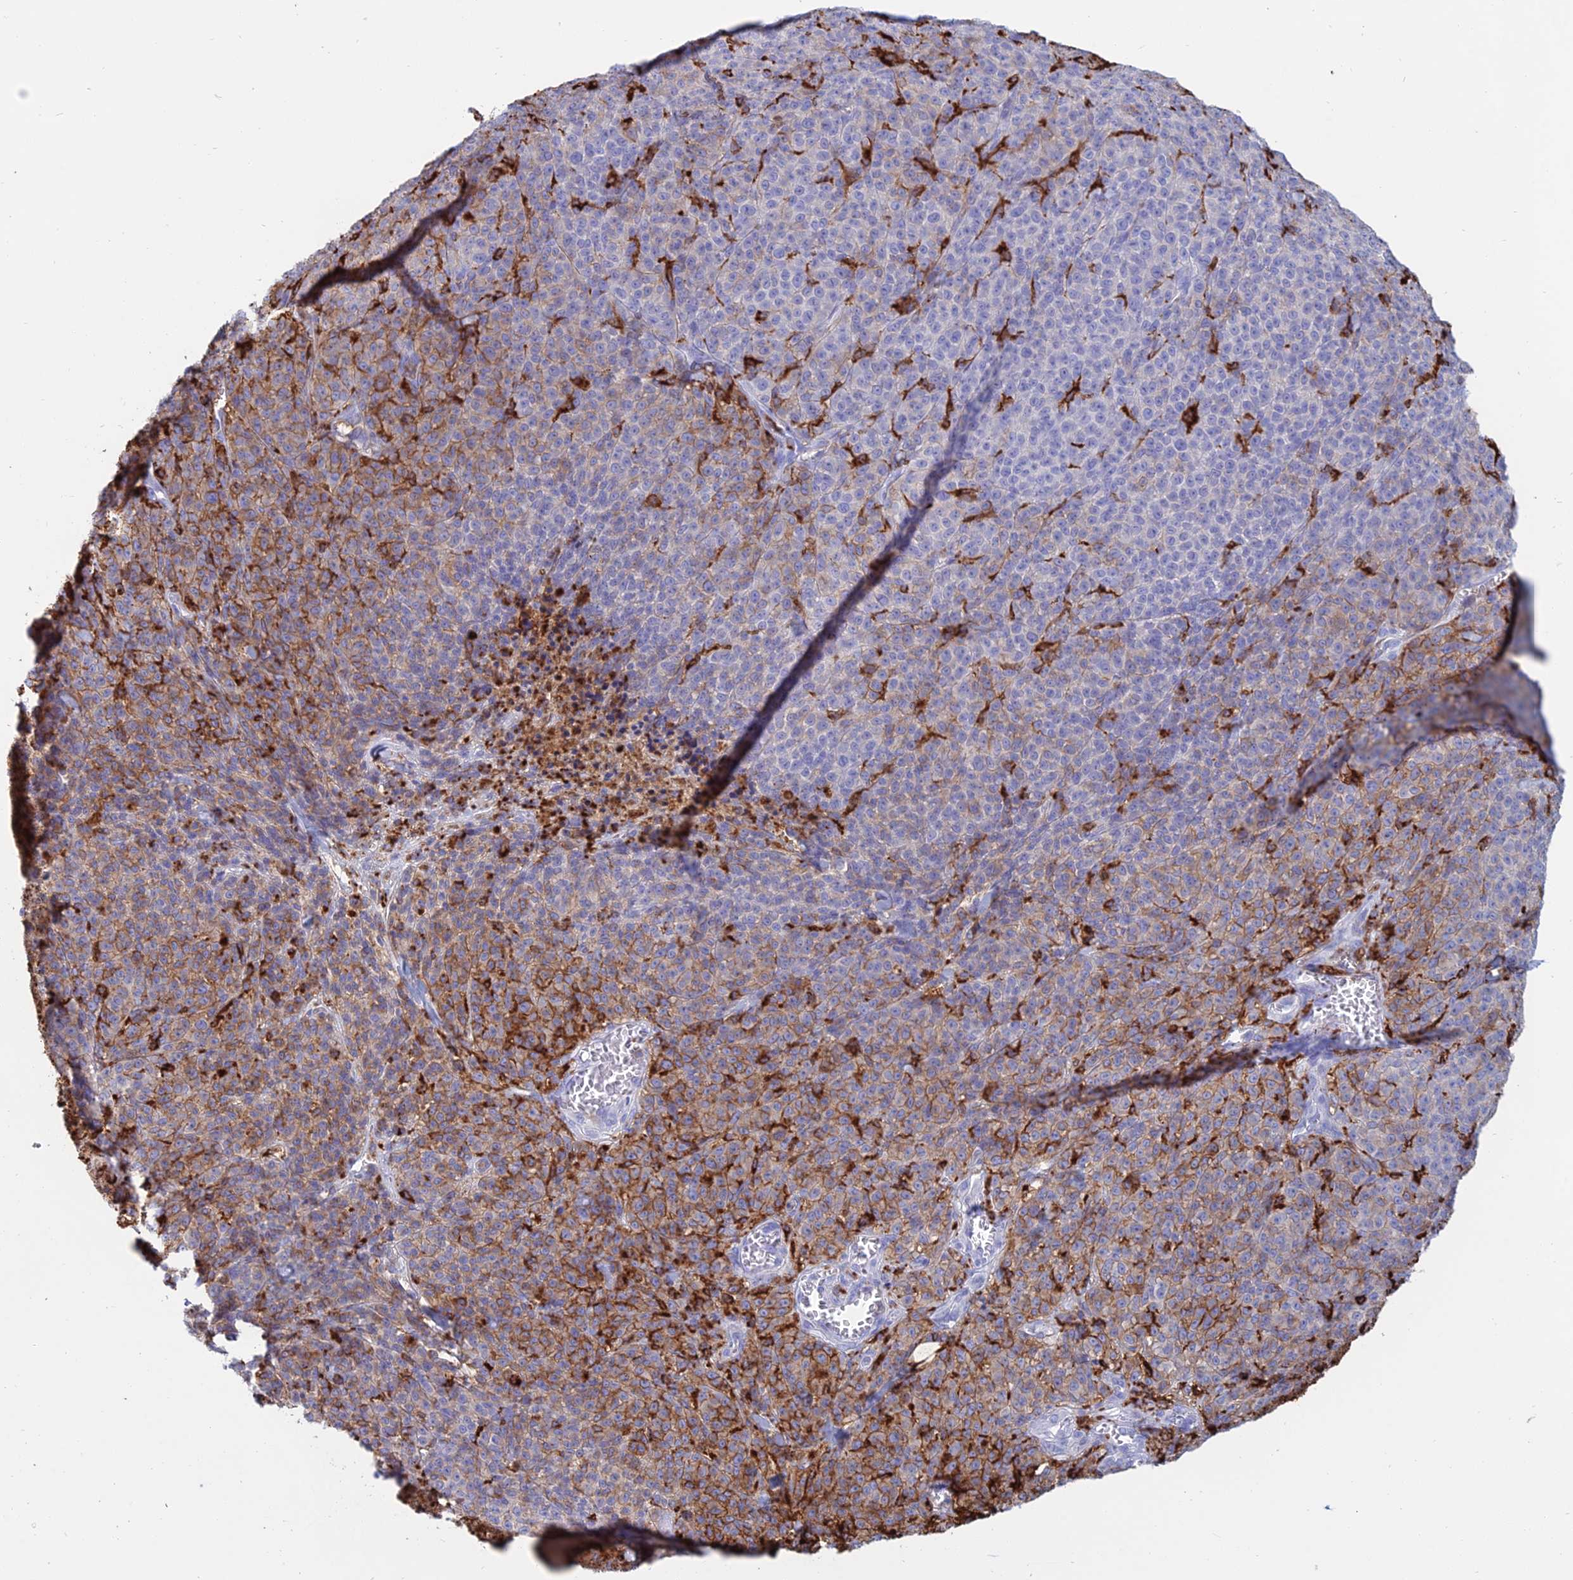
{"staining": {"intensity": "moderate", "quantity": "<25%", "location": "cytoplasmic/membranous"}, "tissue": "melanoma", "cell_type": "Tumor cells", "image_type": "cancer", "snomed": [{"axis": "morphology", "description": "Normal tissue, NOS"}, {"axis": "morphology", "description": "Malignant melanoma, NOS"}, {"axis": "topography", "description": "Skin"}], "caption": "The photomicrograph demonstrates staining of melanoma, revealing moderate cytoplasmic/membranous protein expression (brown color) within tumor cells.", "gene": "HLA-DRB1", "patient": {"sex": "female", "age": 34}}